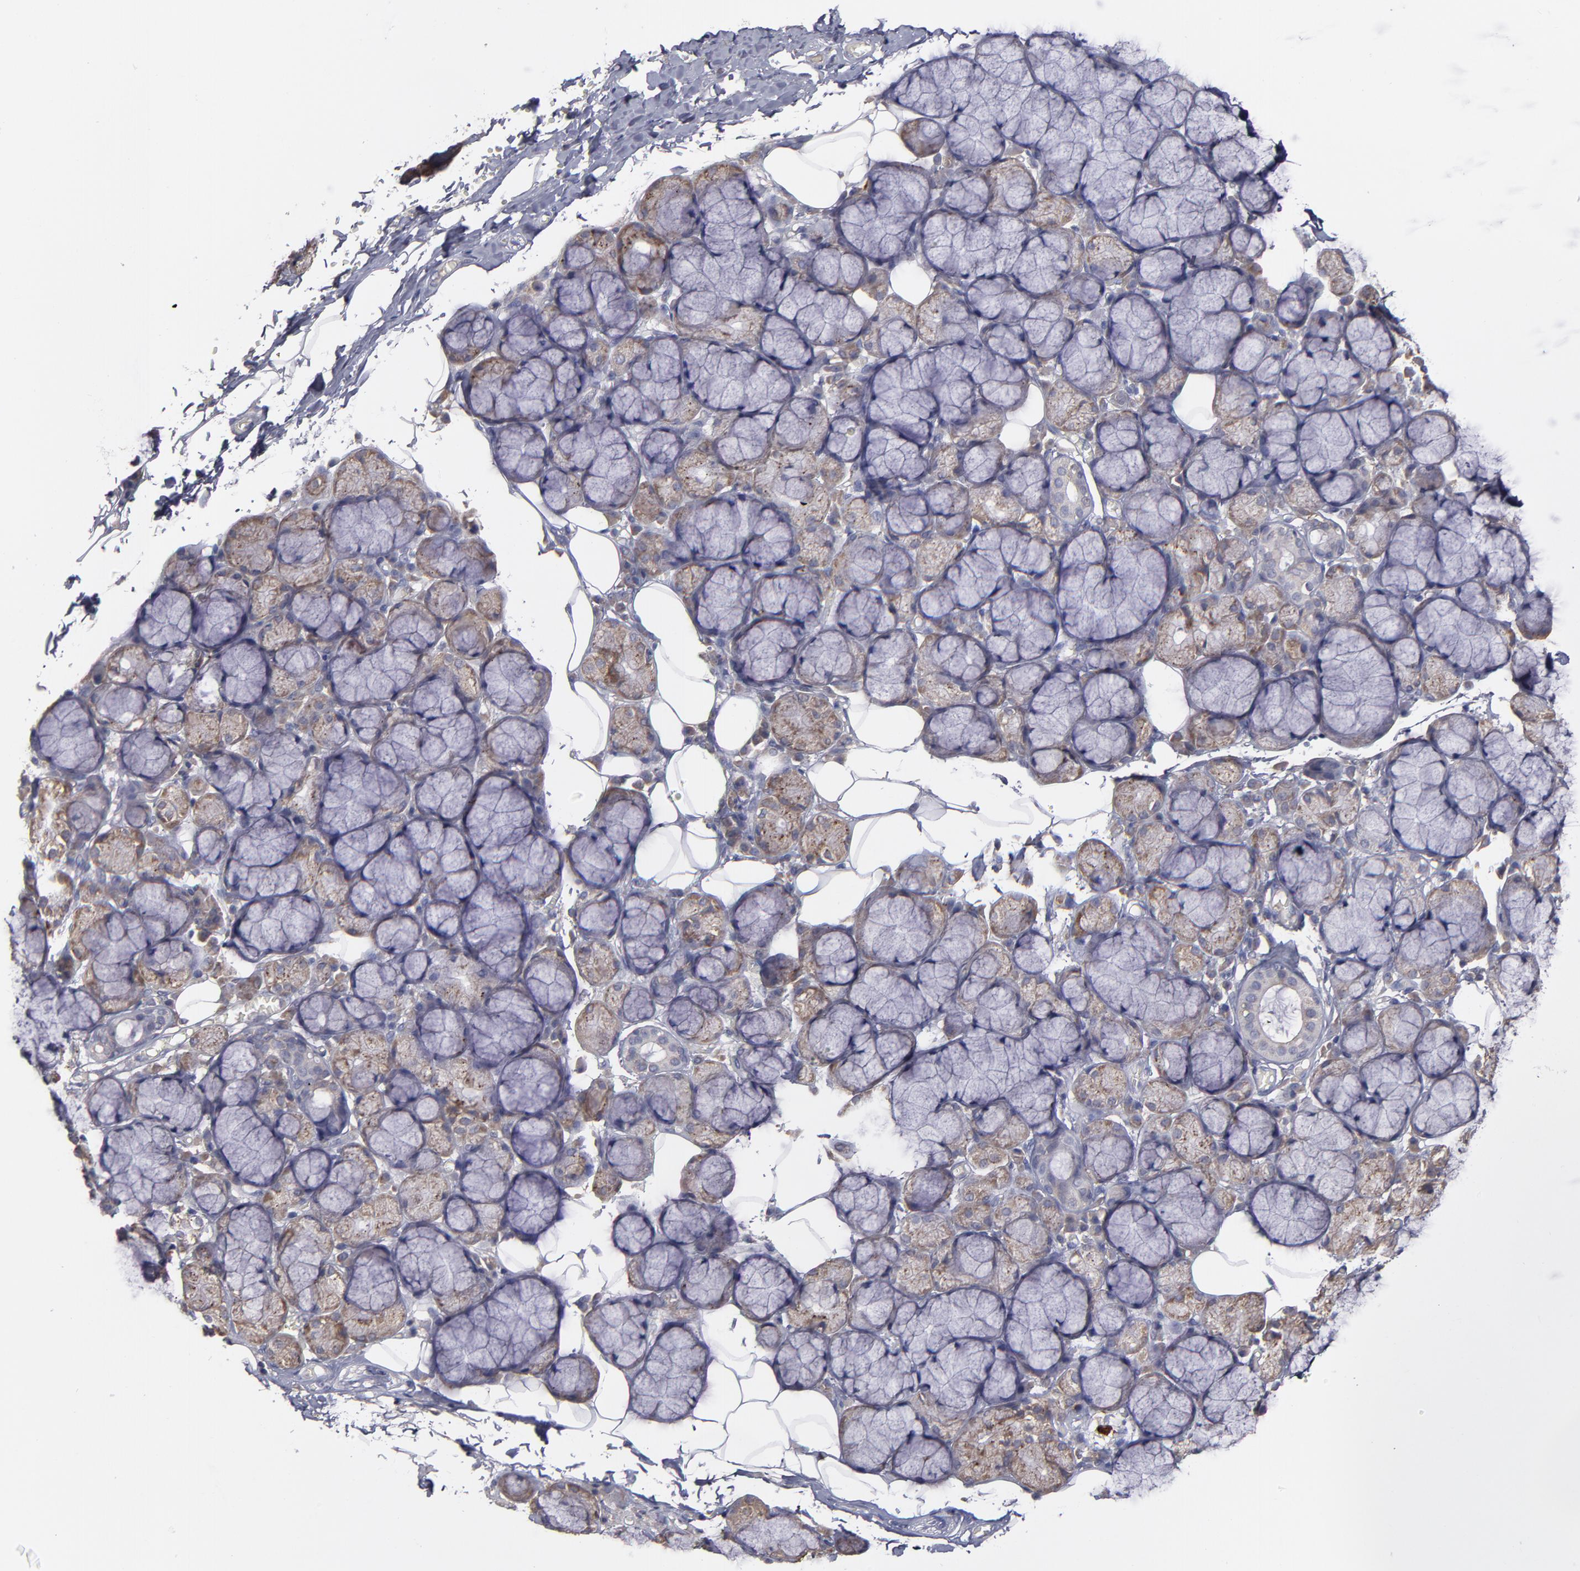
{"staining": {"intensity": "weak", "quantity": ">75%", "location": "cytoplasmic/membranous"}, "tissue": "salivary gland", "cell_type": "Glandular cells", "image_type": "normal", "snomed": [{"axis": "morphology", "description": "Normal tissue, NOS"}, {"axis": "topography", "description": "Skeletal muscle"}, {"axis": "topography", "description": "Oral tissue"}, {"axis": "topography", "description": "Salivary gland"}, {"axis": "topography", "description": "Peripheral nerve tissue"}], "caption": "Salivary gland stained with DAB immunohistochemistry demonstrates low levels of weak cytoplasmic/membranous positivity in approximately >75% of glandular cells. (DAB (3,3'-diaminobenzidine) IHC with brightfield microscopy, high magnification).", "gene": "MMP11", "patient": {"sex": "male", "age": 54}}